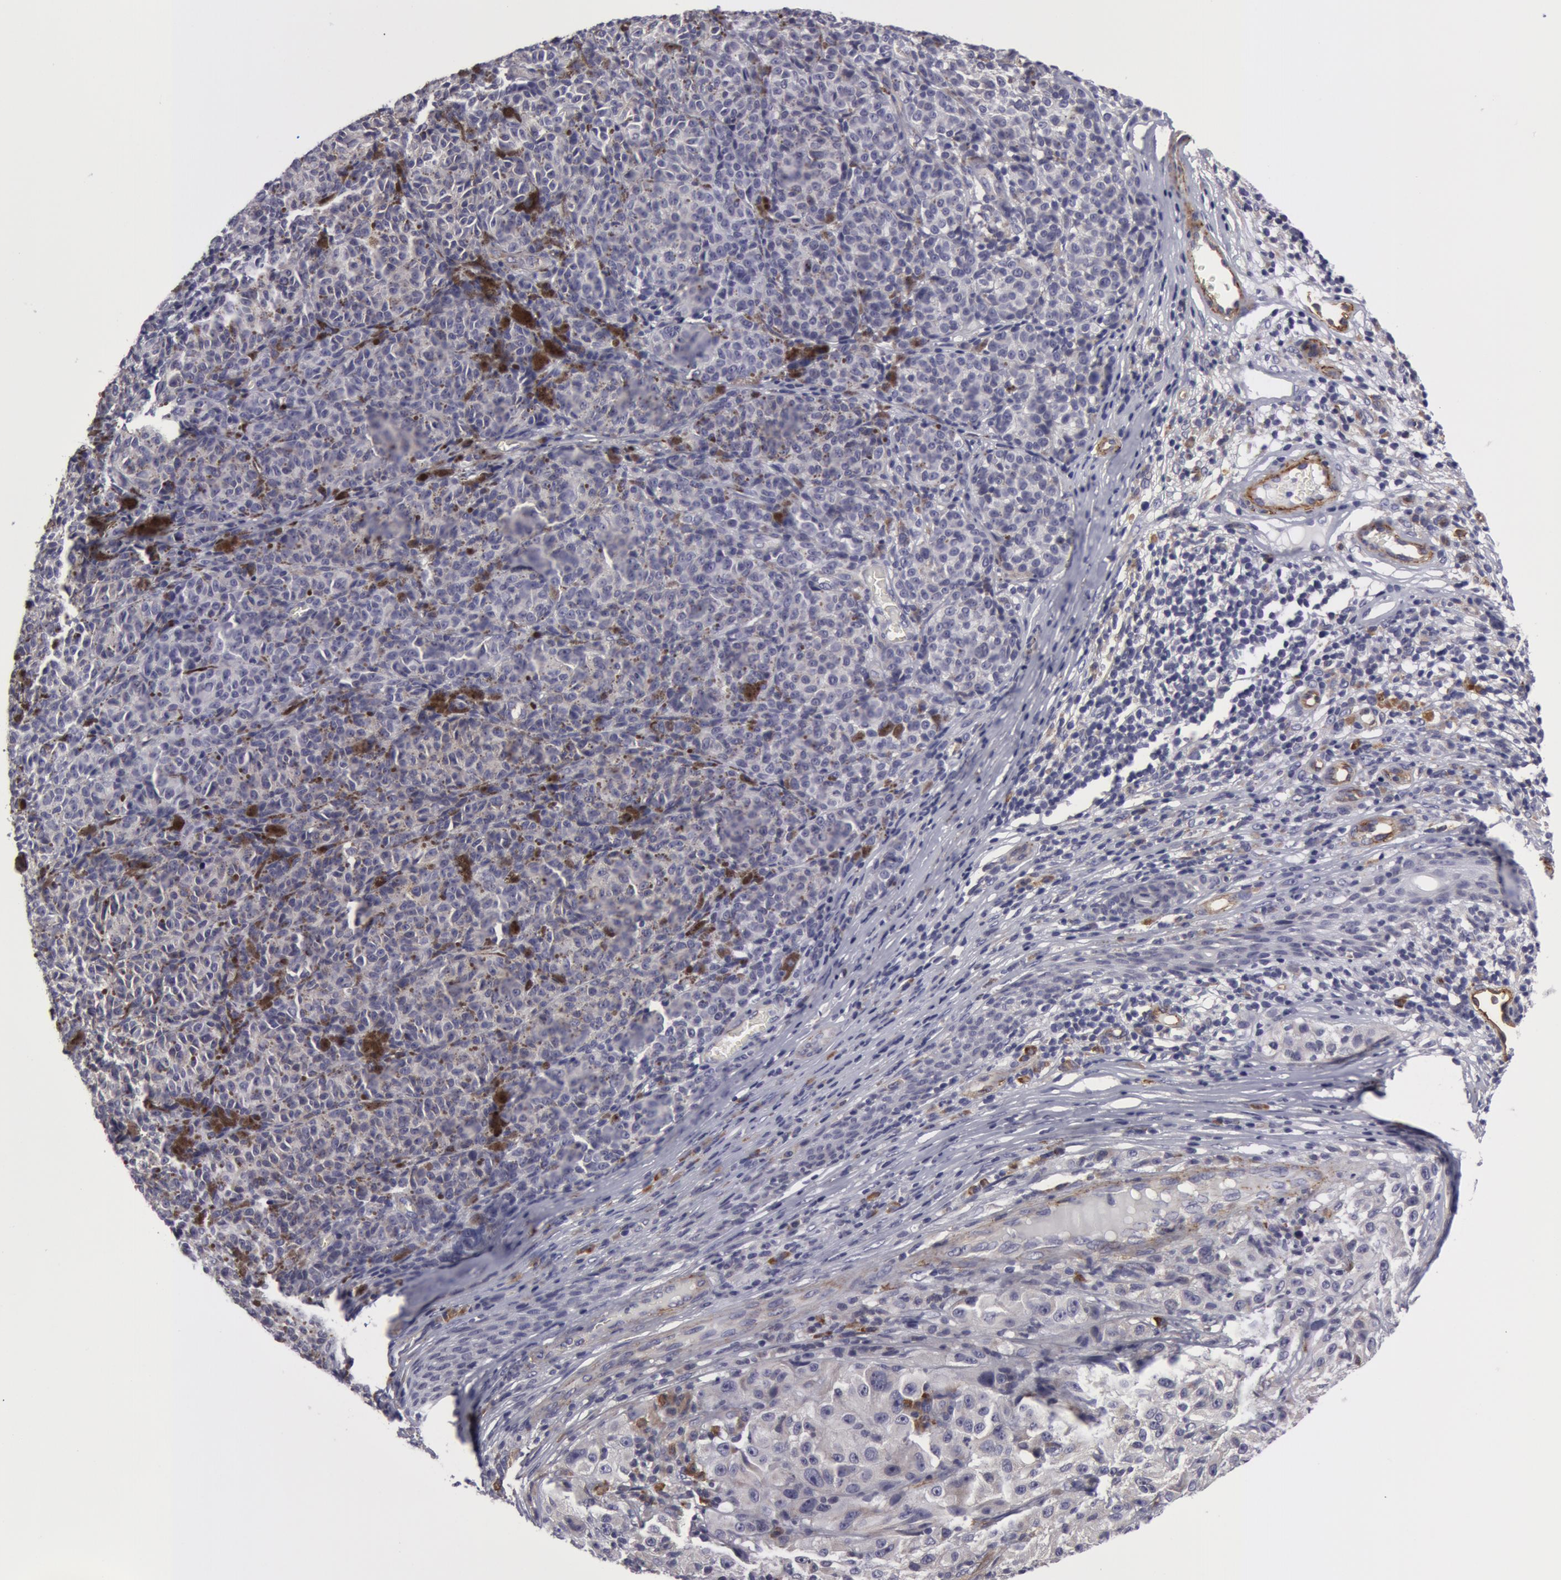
{"staining": {"intensity": "negative", "quantity": "none", "location": "none"}, "tissue": "melanoma", "cell_type": "Tumor cells", "image_type": "cancer", "snomed": [{"axis": "morphology", "description": "Malignant melanoma, NOS"}, {"axis": "topography", "description": "Skin"}], "caption": "IHC histopathology image of neoplastic tissue: melanoma stained with DAB shows no significant protein staining in tumor cells. Brightfield microscopy of immunohistochemistry stained with DAB (brown) and hematoxylin (blue), captured at high magnification.", "gene": "IL23A", "patient": {"sex": "male", "age": 56}}